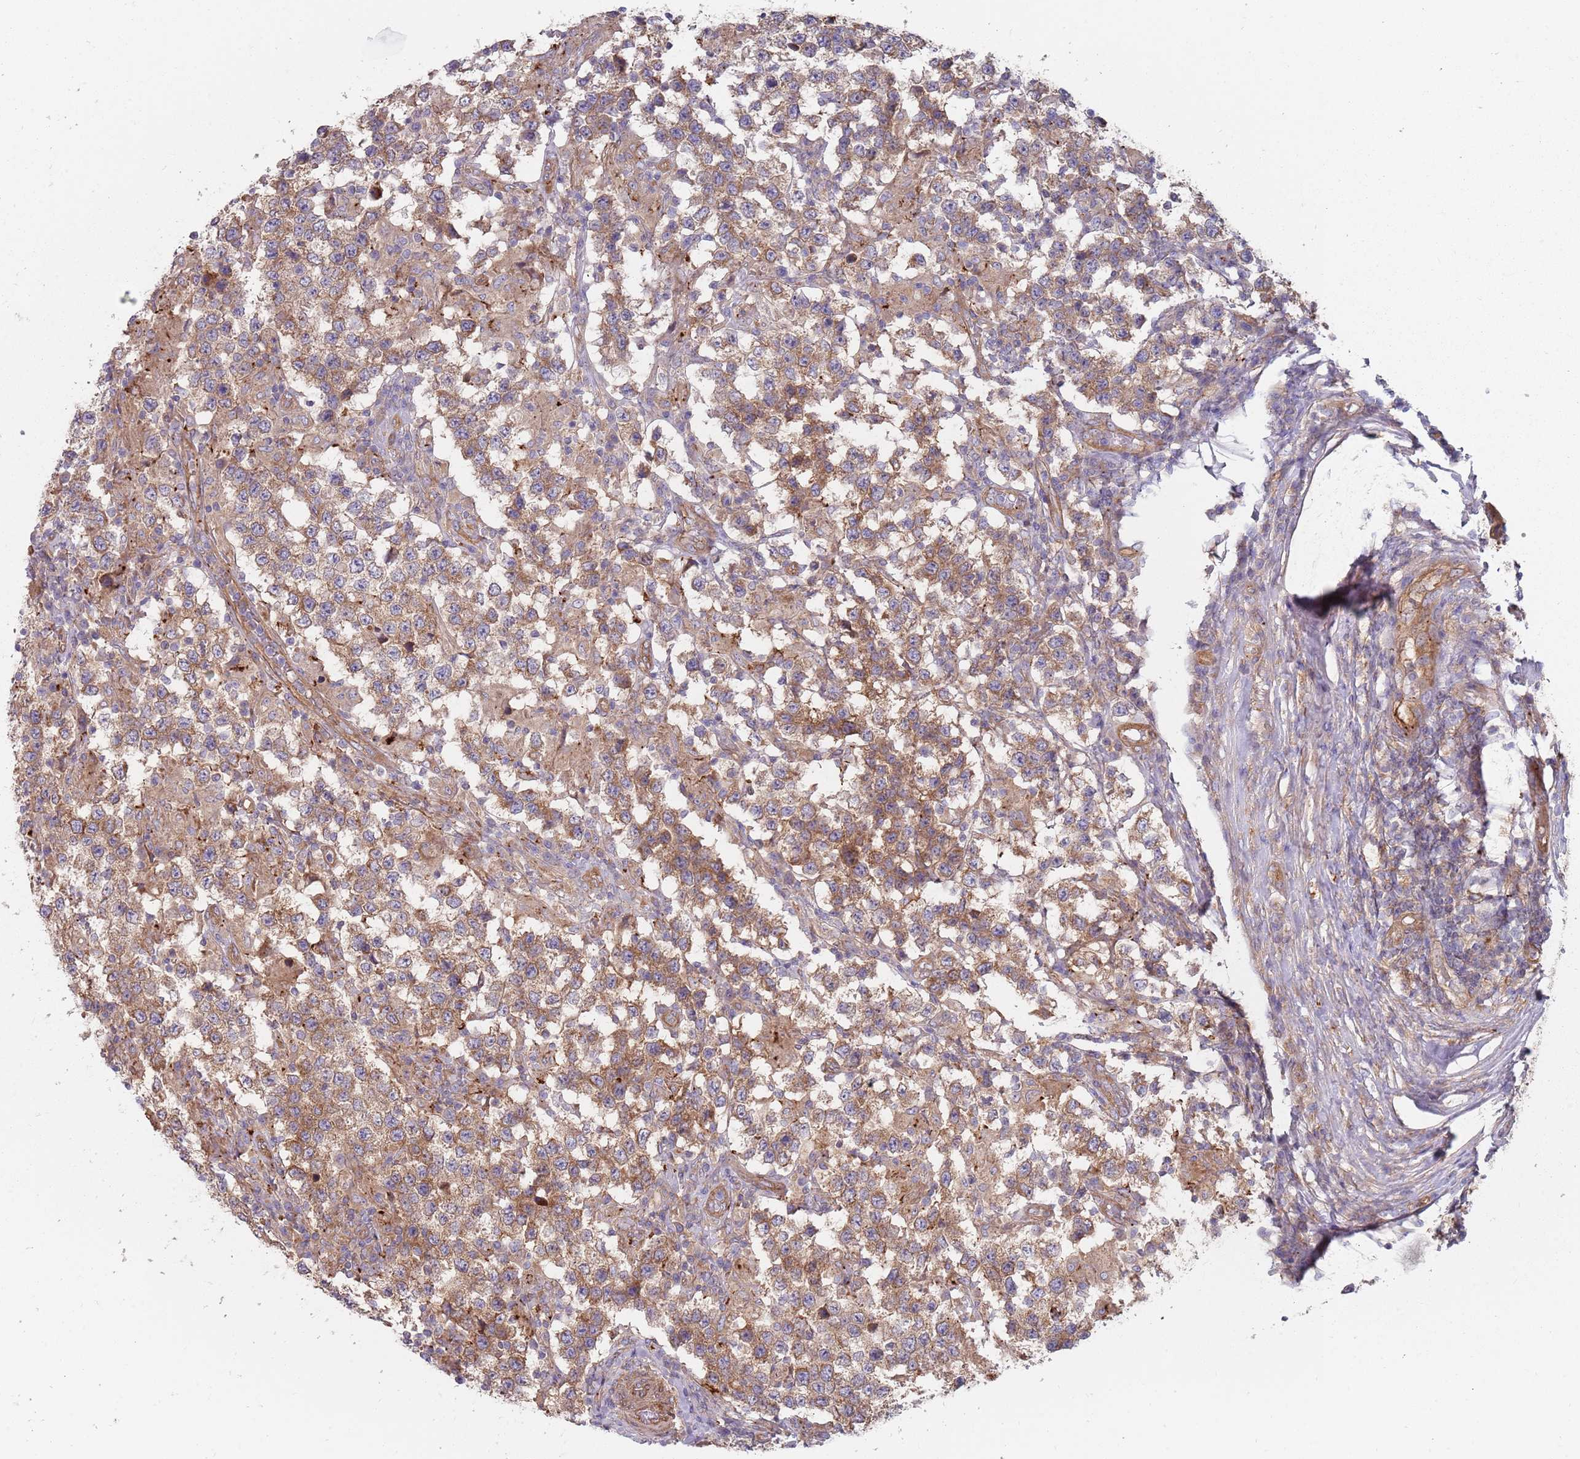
{"staining": {"intensity": "moderate", "quantity": ">75%", "location": "cytoplasmic/membranous"}, "tissue": "testis cancer", "cell_type": "Tumor cells", "image_type": "cancer", "snomed": [{"axis": "morphology", "description": "Seminoma, NOS"}, {"axis": "morphology", "description": "Carcinoma, Embryonal, NOS"}, {"axis": "topography", "description": "Testis"}], "caption": "Human testis cancer (embryonal carcinoma) stained with a brown dye demonstrates moderate cytoplasmic/membranous positive positivity in about >75% of tumor cells.", "gene": "SPDL1", "patient": {"sex": "male", "age": 41}}